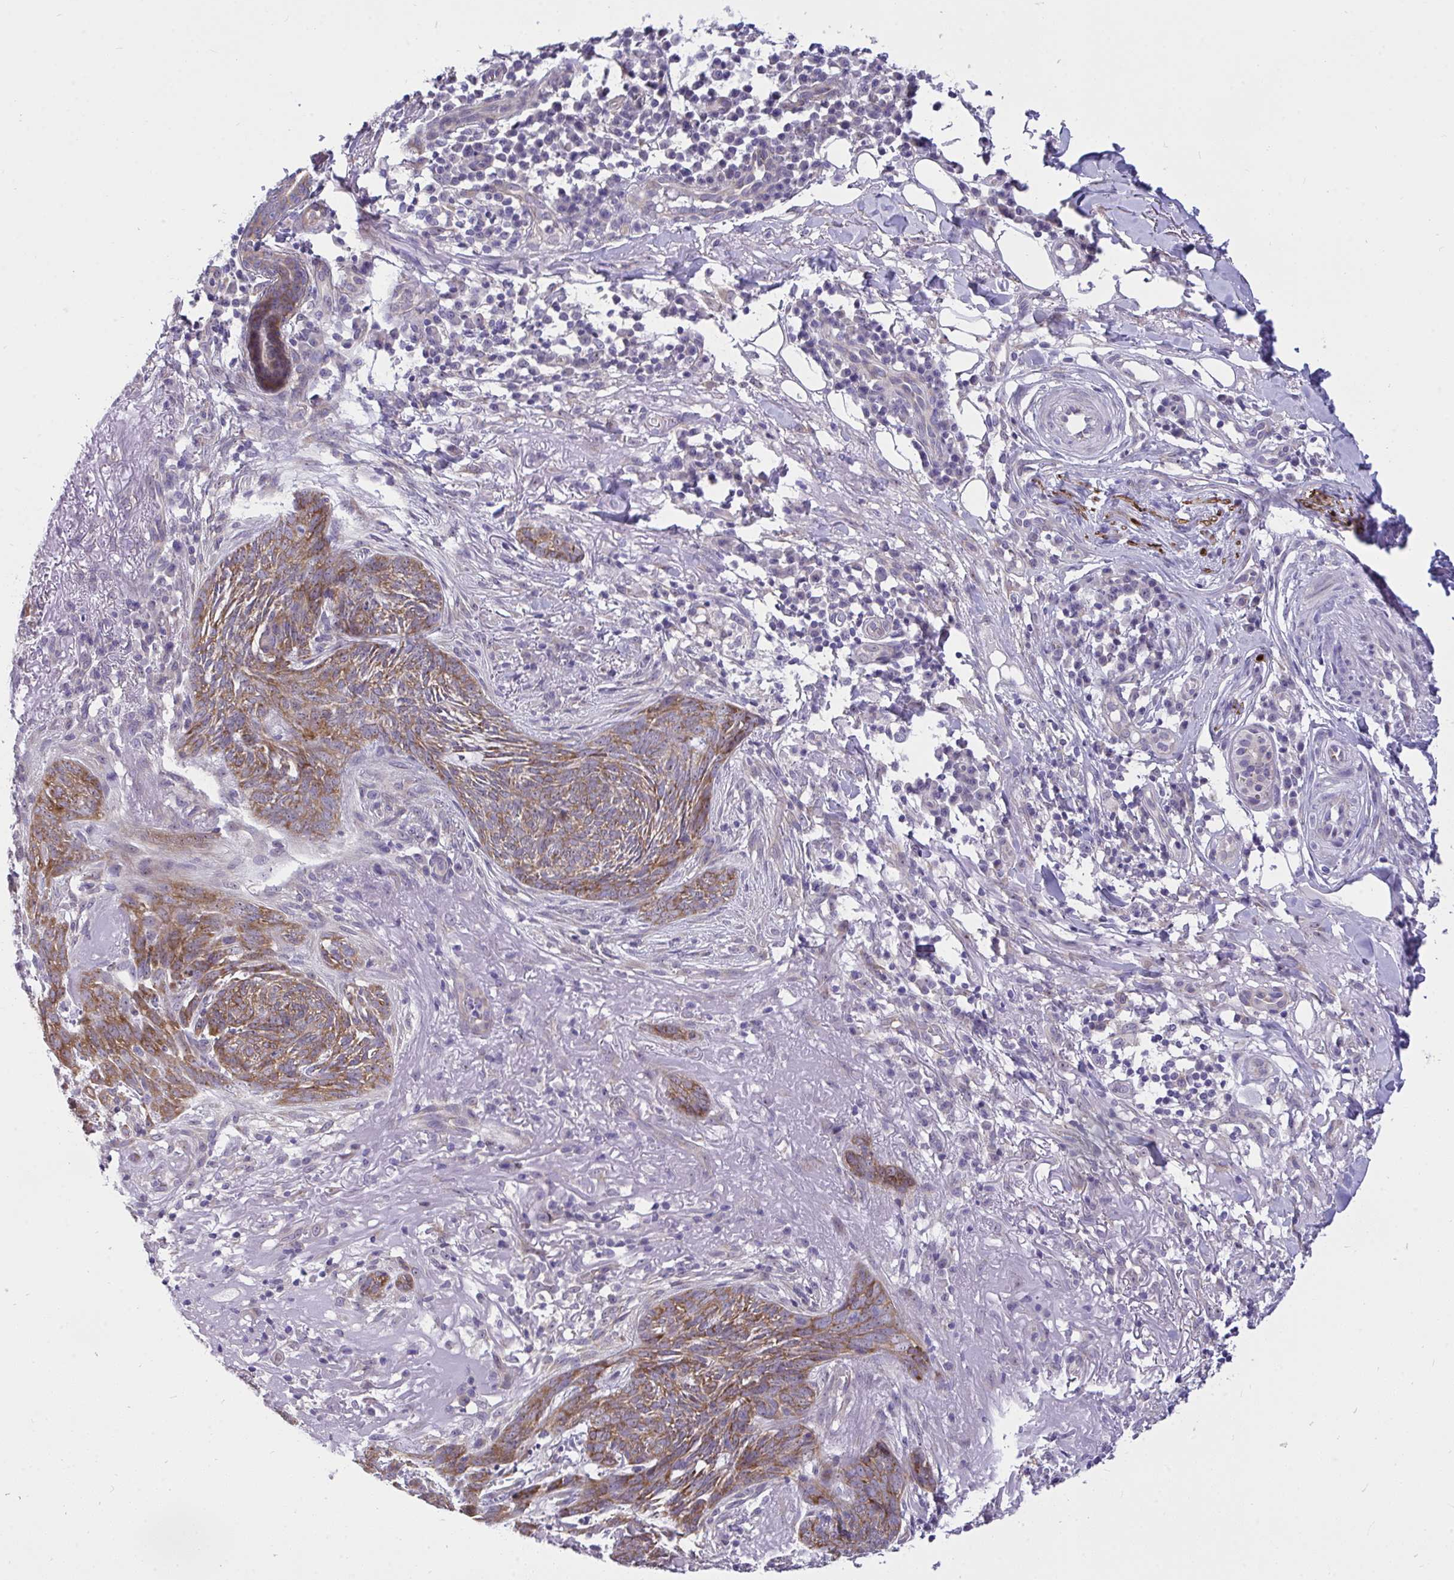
{"staining": {"intensity": "moderate", "quantity": ">75%", "location": "cytoplasmic/membranous"}, "tissue": "skin cancer", "cell_type": "Tumor cells", "image_type": "cancer", "snomed": [{"axis": "morphology", "description": "Basal cell carcinoma"}, {"axis": "topography", "description": "Skin"}], "caption": "A photomicrograph of human skin basal cell carcinoma stained for a protein reveals moderate cytoplasmic/membranous brown staining in tumor cells. The staining was performed using DAB (3,3'-diaminobenzidine) to visualize the protein expression in brown, while the nuclei were stained in blue with hematoxylin (Magnification: 20x).", "gene": "VGLL3", "patient": {"sex": "female", "age": 93}}